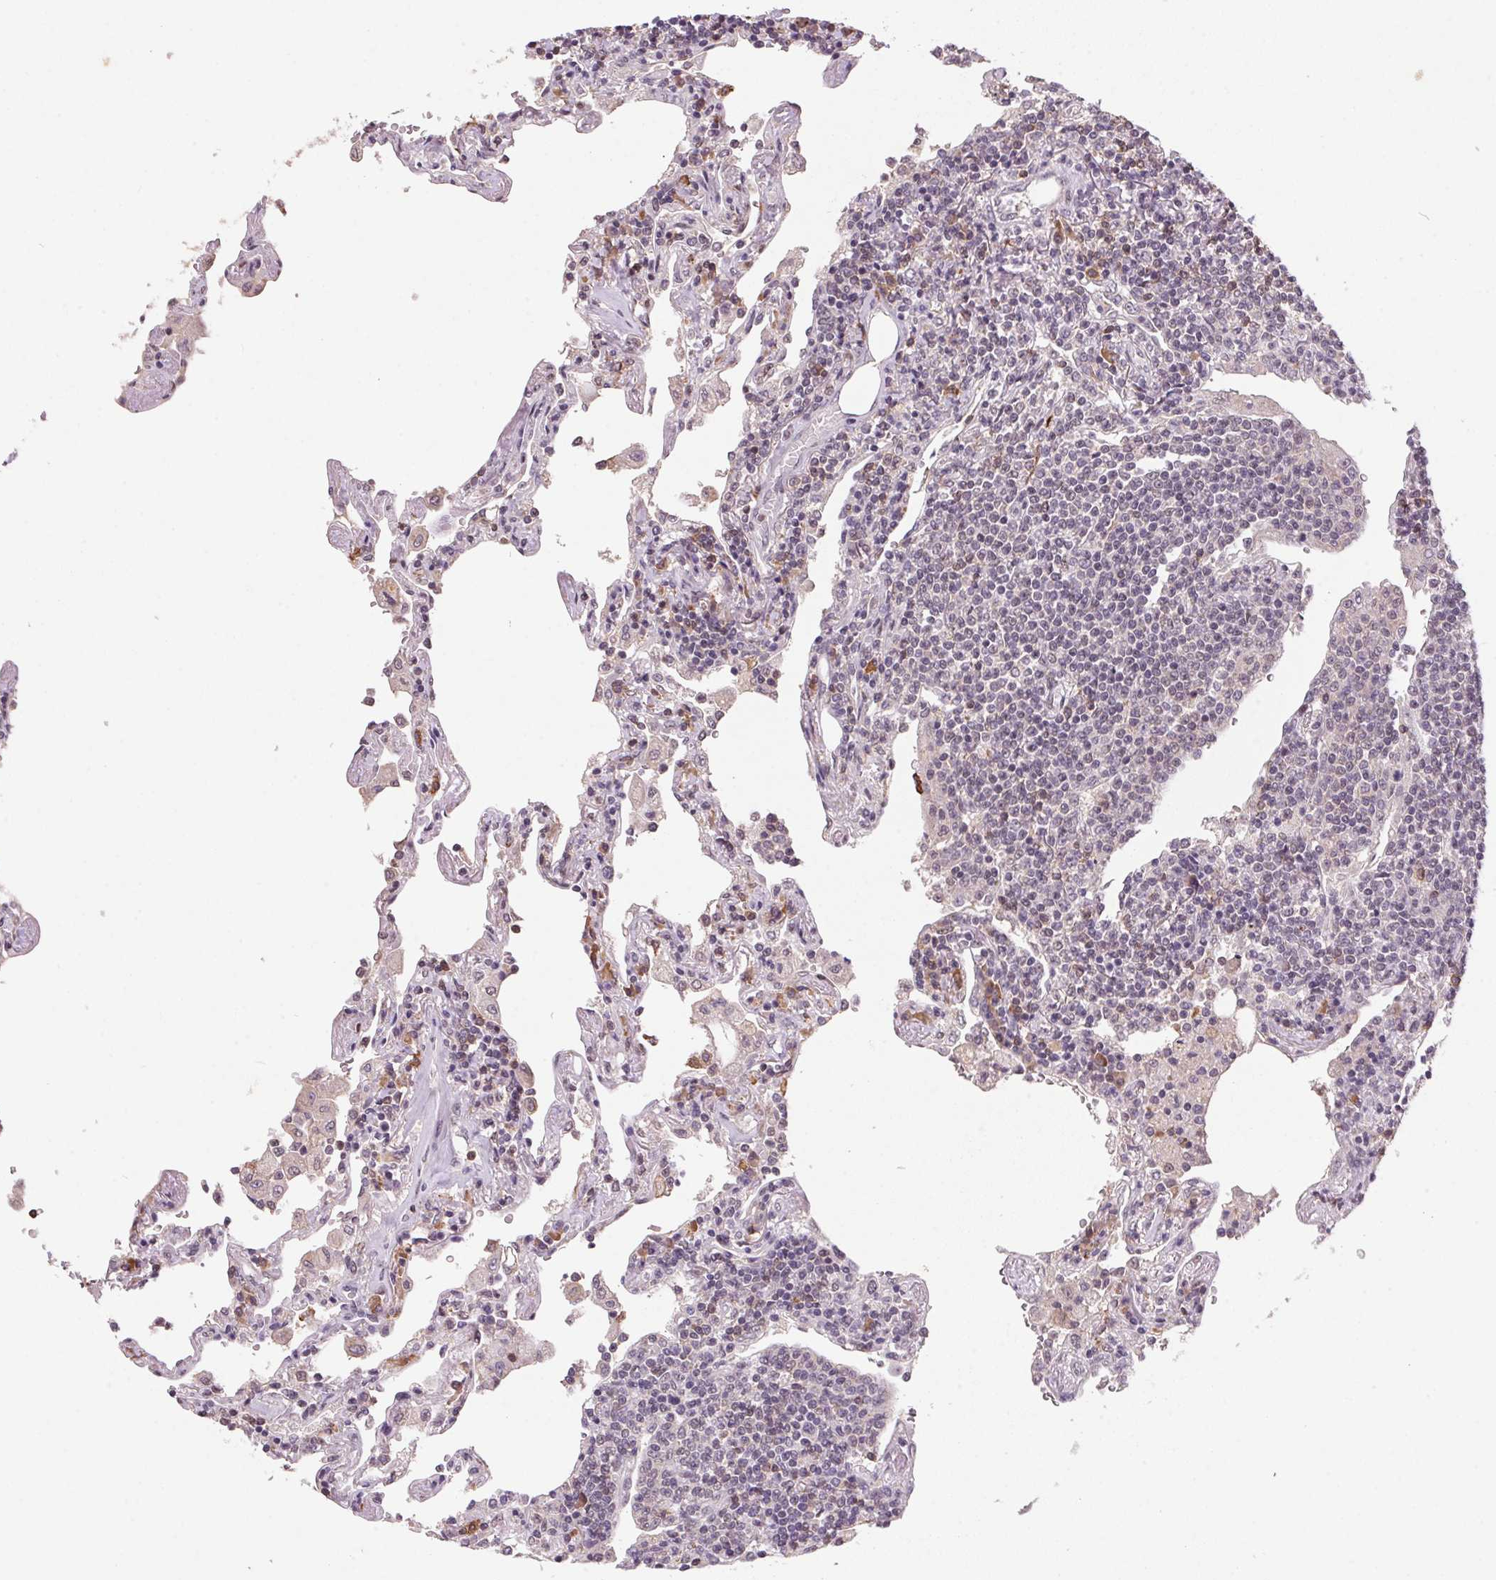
{"staining": {"intensity": "negative", "quantity": "none", "location": "none"}, "tissue": "lymphoma", "cell_type": "Tumor cells", "image_type": "cancer", "snomed": [{"axis": "morphology", "description": "Malignant lymphoma, non-Hodgkin's type, Low grade"}, {"axis": "topography", "description": "Lung"}], "caption": "DAB (3,3'-diaminobenzidine) immunohistochemical staining of human malignant lymphoma, non-Hodgkin's type (low-grade) reveals no significant positivity in tumor cells.", "gene": "ZBTB4", "patient": {"sex": "female", "age": 71}}